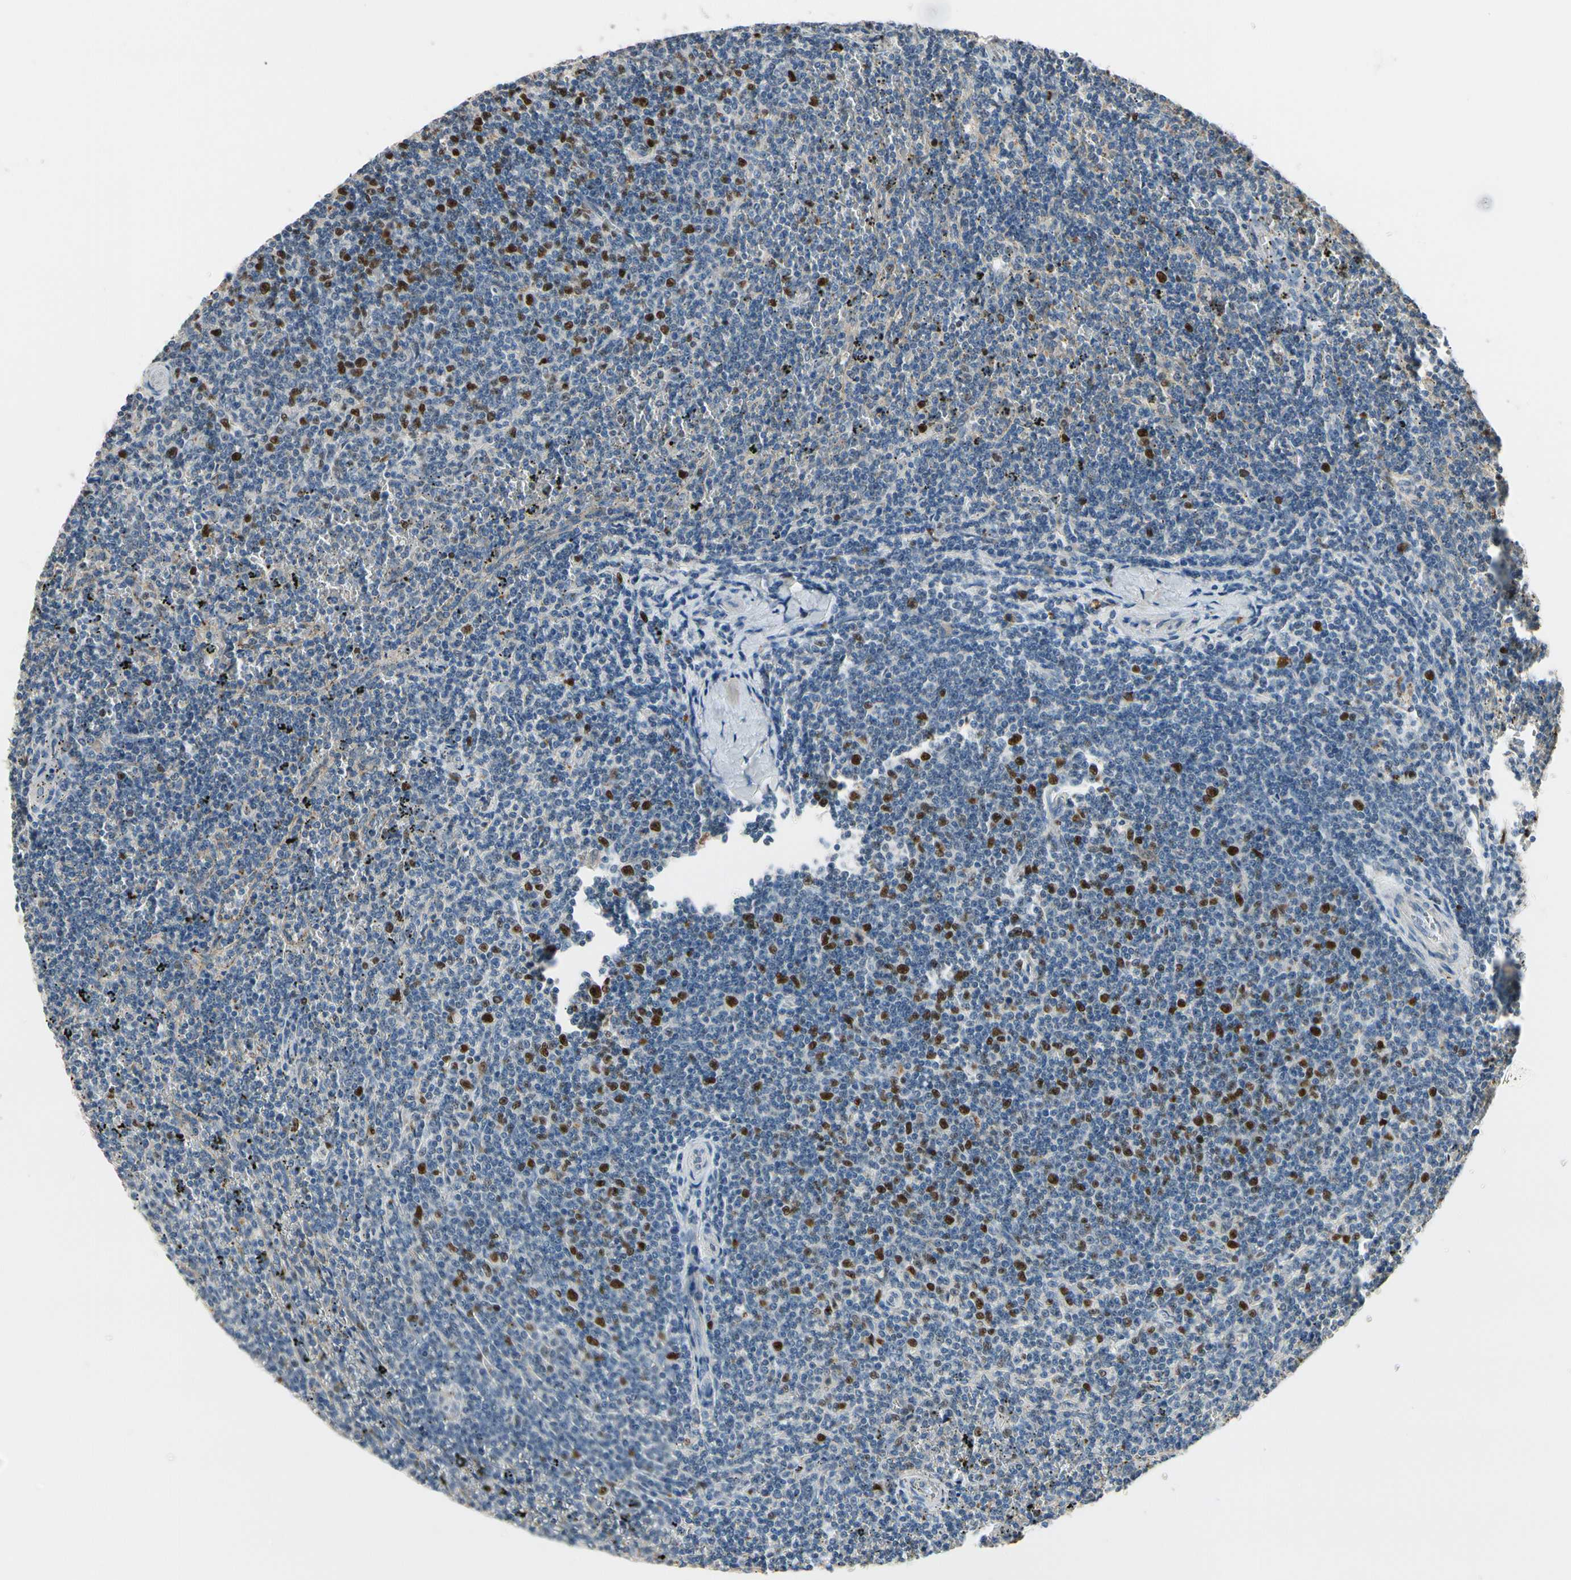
{"staining": {"intensity": "strong", "quantity": "<25%", "location": "nuclear"}, "tissue": "lymphoma", "cell_type": "Tumor cells", "image_type": "cancer", "snomed": [{"axis": "morphology", "description": "Malignant lymphoma, non-Hodgkin's type, Low grade"}, {"axis": "topography", "description": "Spleen"}], "caption": "IHC micrograph of neoplastic tissue: human lymphoma stained using immunohistochemistry displays medium levels of strong protein expression localized specifically in the nuclear of tumor cells, appearing as a nuclear brown color.", "gene": "ZKSCAN4", "patient": {"sex": "female", "age": 50}}